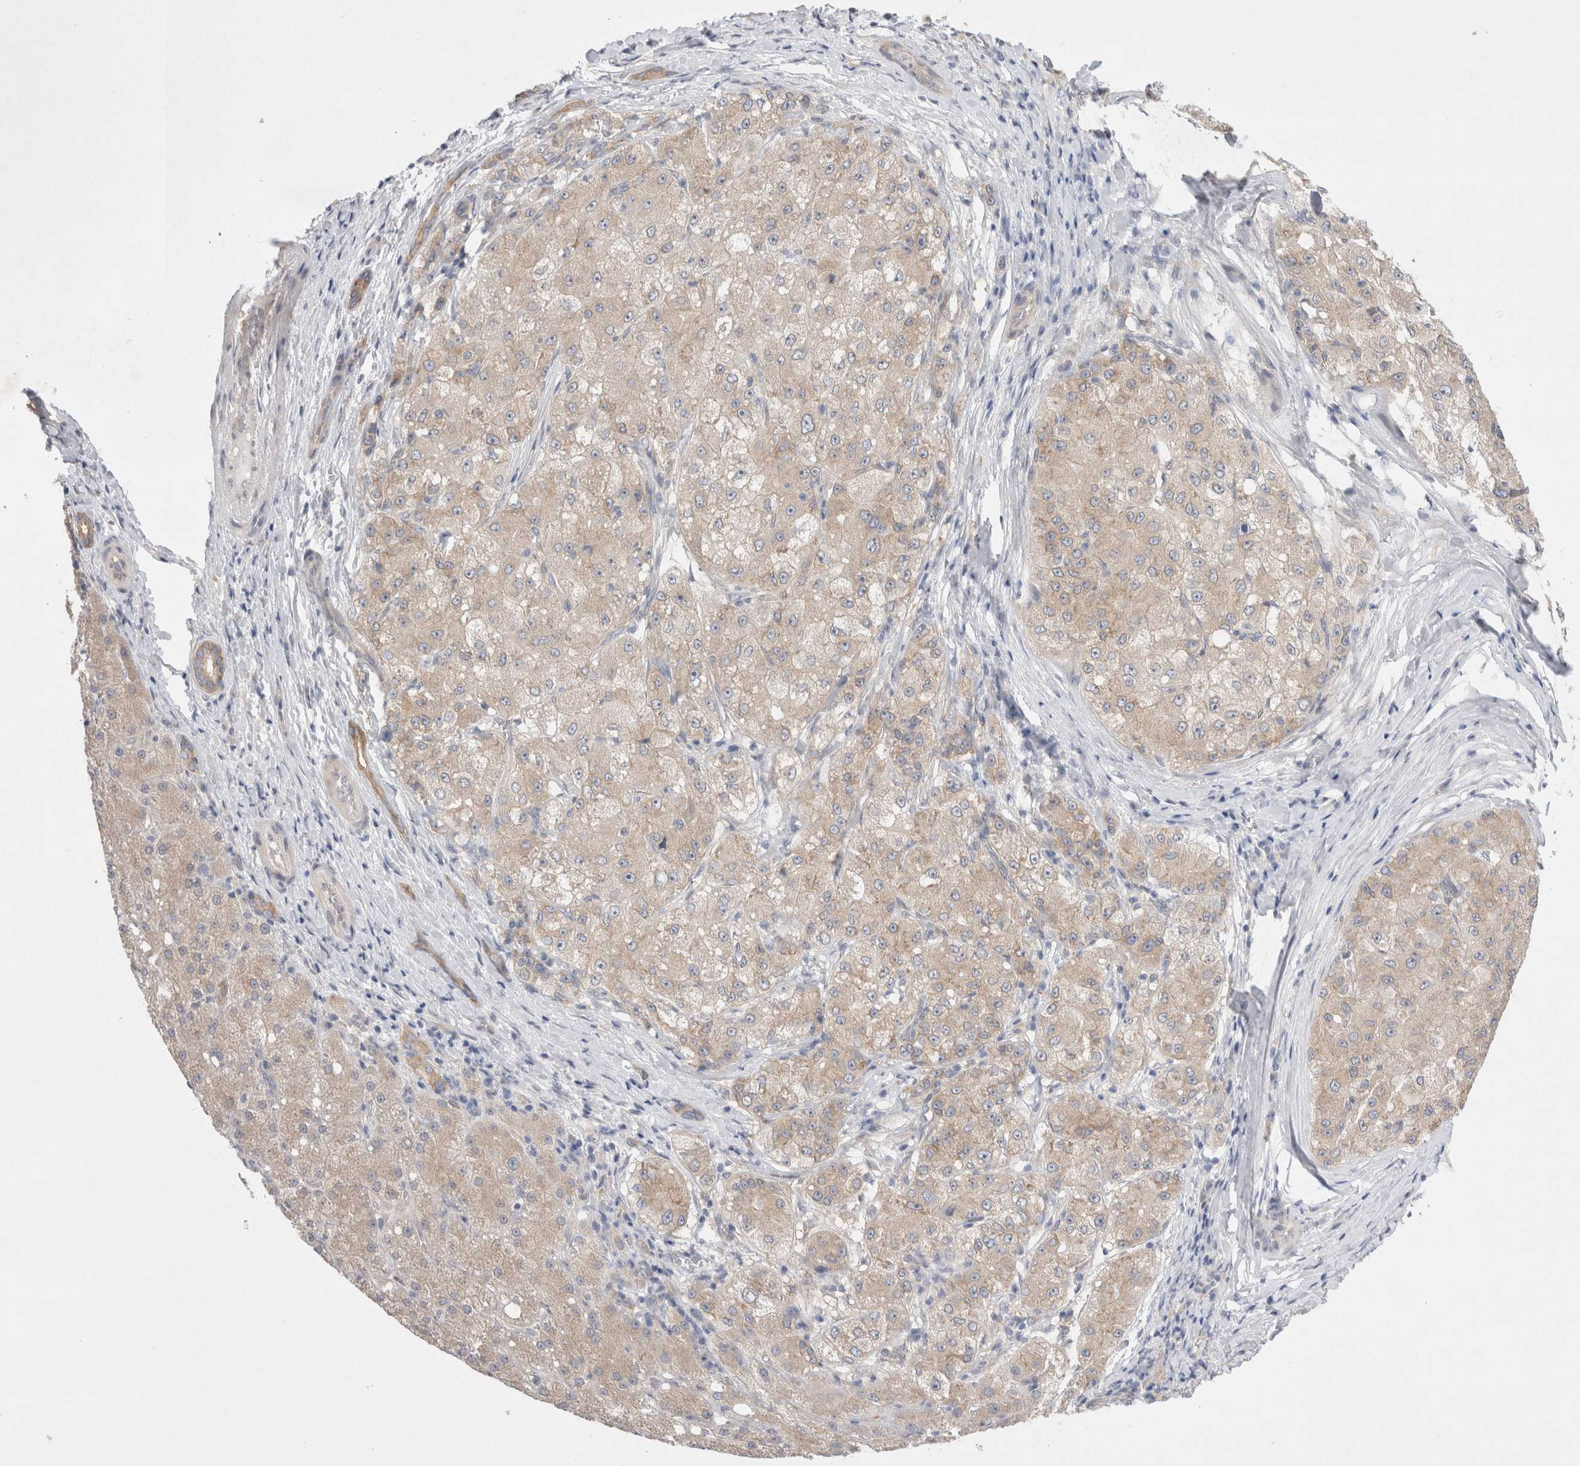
{"staining": {"intensity": "weak", "quantity": "25%-75%", "location": "cytoplasmic/membranous"}, "tissue": "liver cancer", "cell_type": "Tumor cells", "image_type": "cancer", "snomed": [{"axis": "morphology", "description": "Carcinoma, Hepatocellular, NOS"}, {"axis": "topography", "description": "Liver"}], "caption": "The immunohistochemical stain shows weak cytoplasmic/membranous positivity in tumor cells of liver hepatocellular carcinoma tissue.", "gene": "WIPF2", "patient": {"sex": "male", "age": 80}}